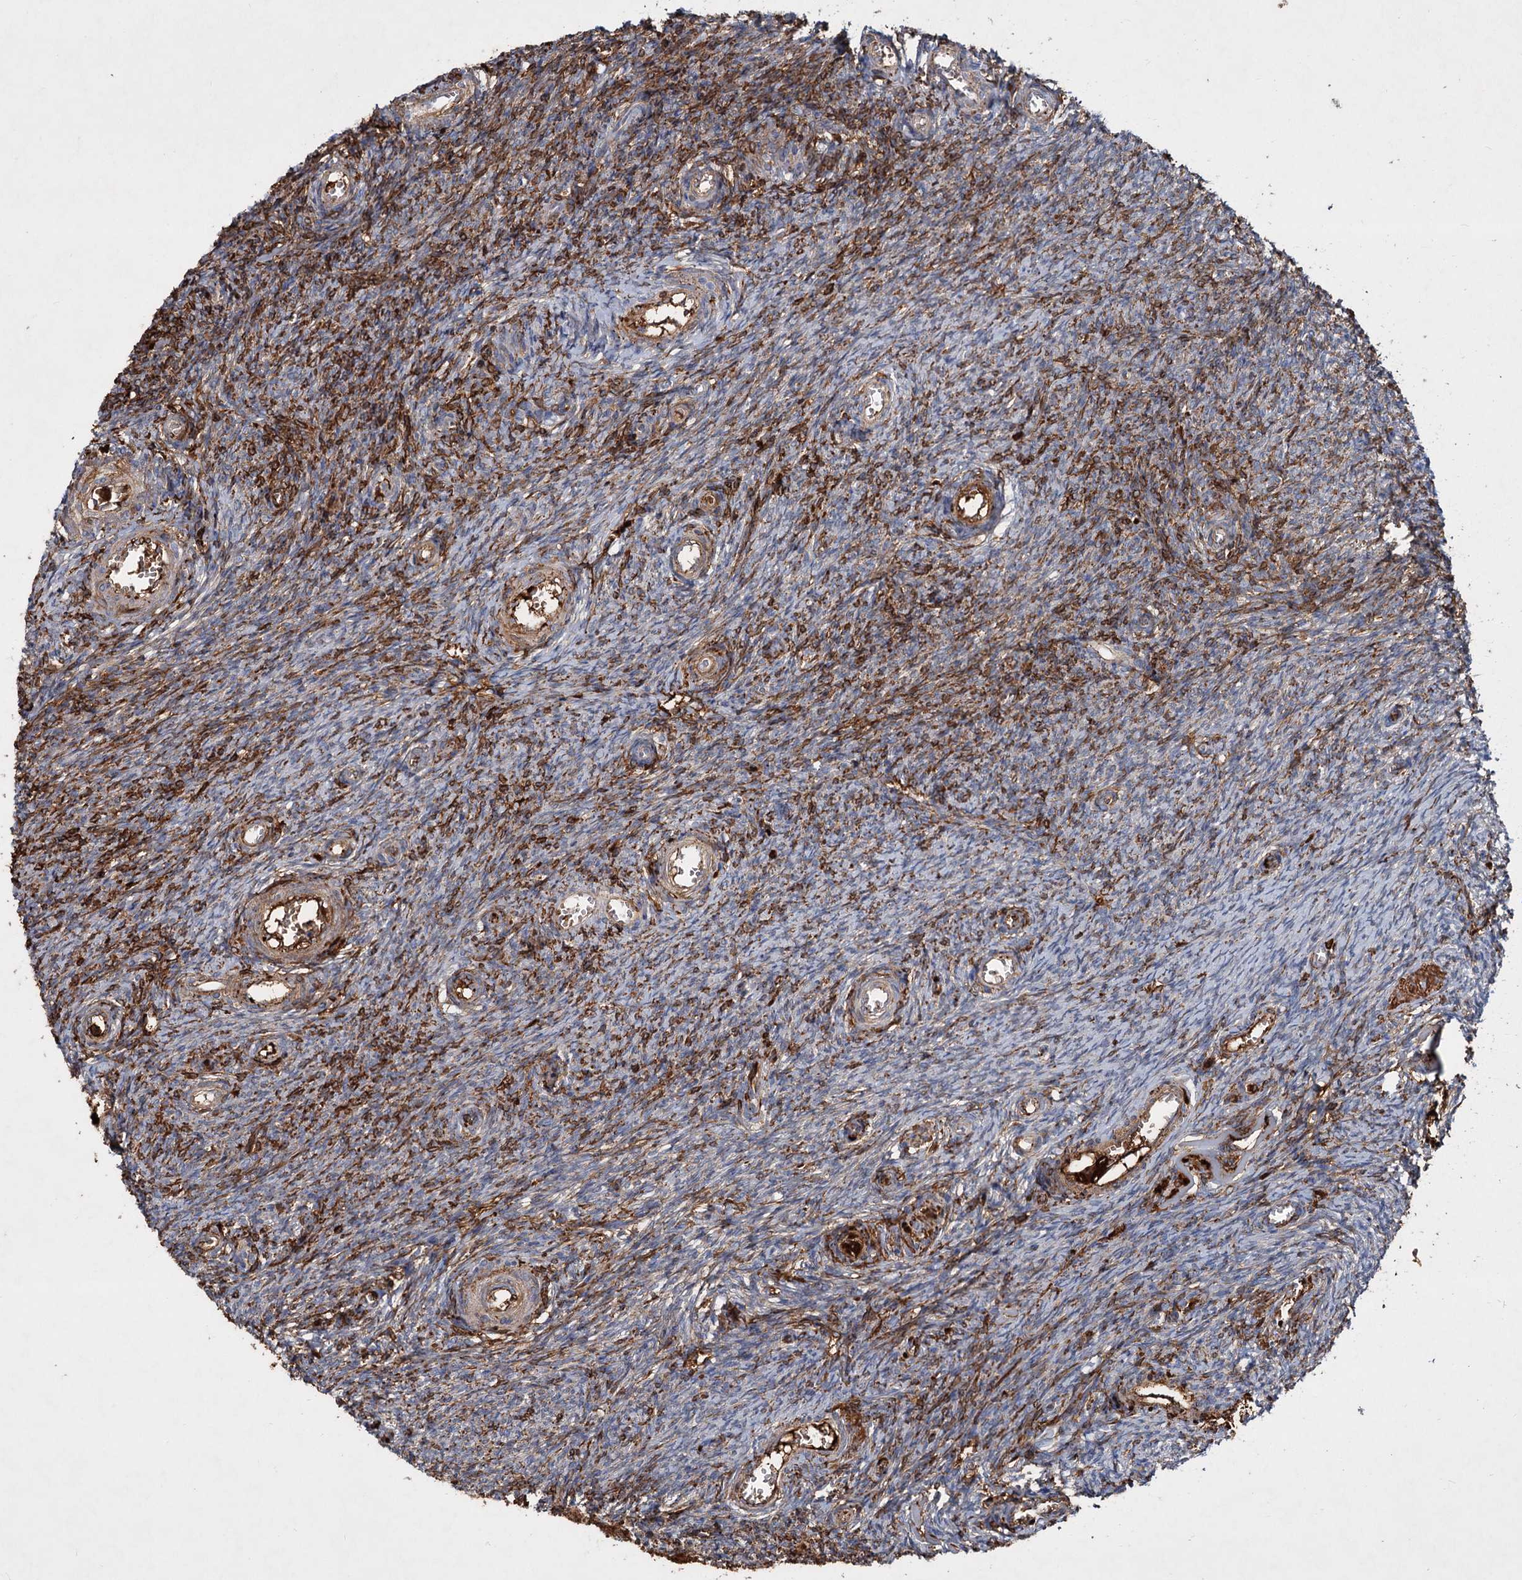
{"staining": {"intensity": "moderate", "quantity": ">75%", "location": "cytoplasmic/membranous"}, "tissue": "ovary", "cell_type": "Ovarian stroma cells", "image_type": "normal", "snomed": [{"axis": "morphology", "description": "Normal tissue, NOS"}, {"axis": "topography", "description": "Ovary"}], "caption": "DAB immunohistochemical staining of unremarkable ovary shows moderate cytoplasmic/membranous protein expression in about >75% of ovarian stroma cells.", "gene": "CHRD", "patient": {"sex": "female", "age": 44}}